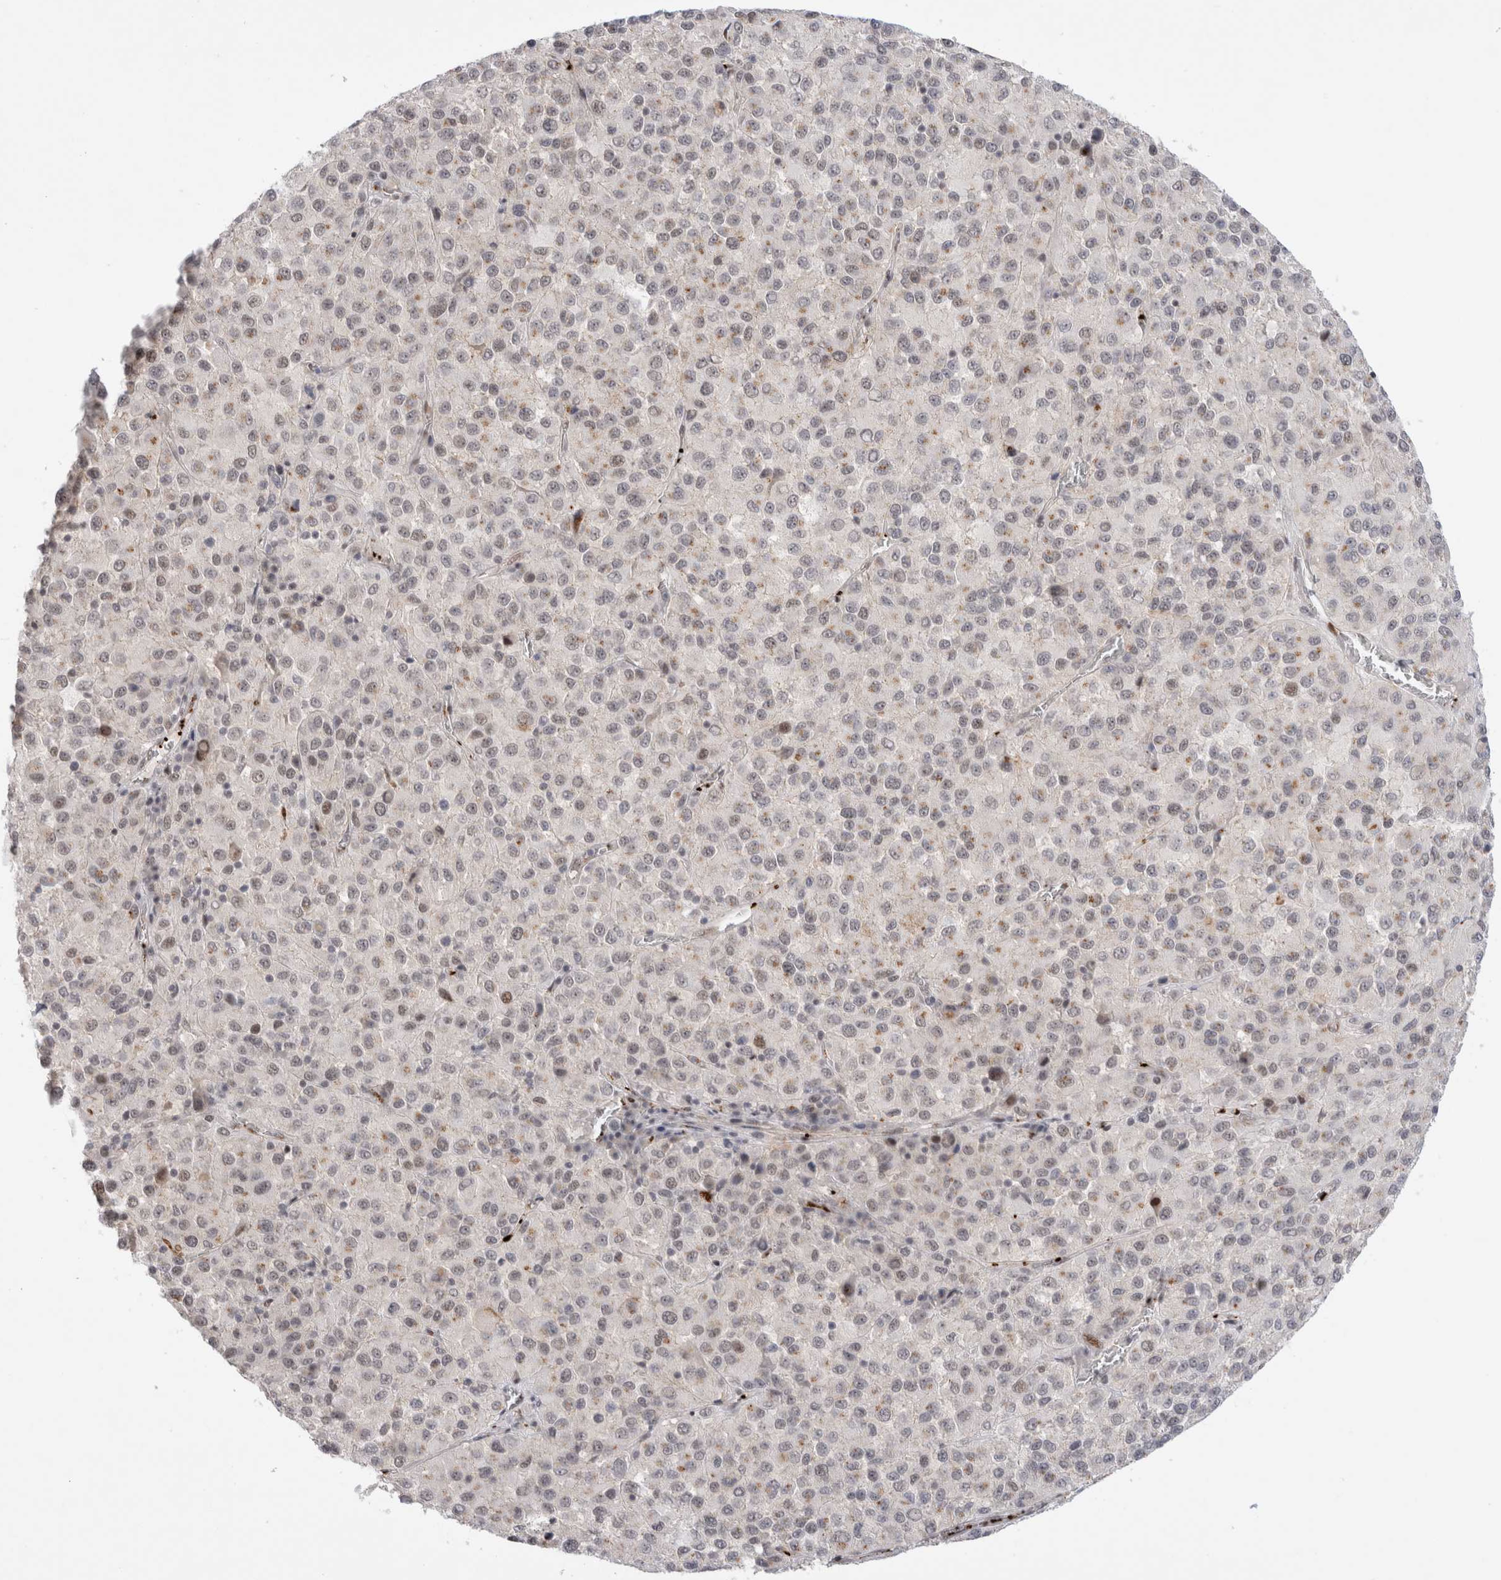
{"staining": {"intensity": "weak", "quantity": "<25%", "location": "nuclear"}, "tissue": "melanoma", "cell_type": "Tumor cells", "image_type": "cancer", "snomed": [{"axis": "morphology", "description": "Malignant melanoma, Metastatic site"}, {"axis": "topography", "description": "Lung"}], "caption": "Malignant melanoma (metastatic site) was stained to show a protein in brown. There is no significant expression in tumor cells.", "gene": "VPS28", "patient": {"sex": "male", "age": 64}}